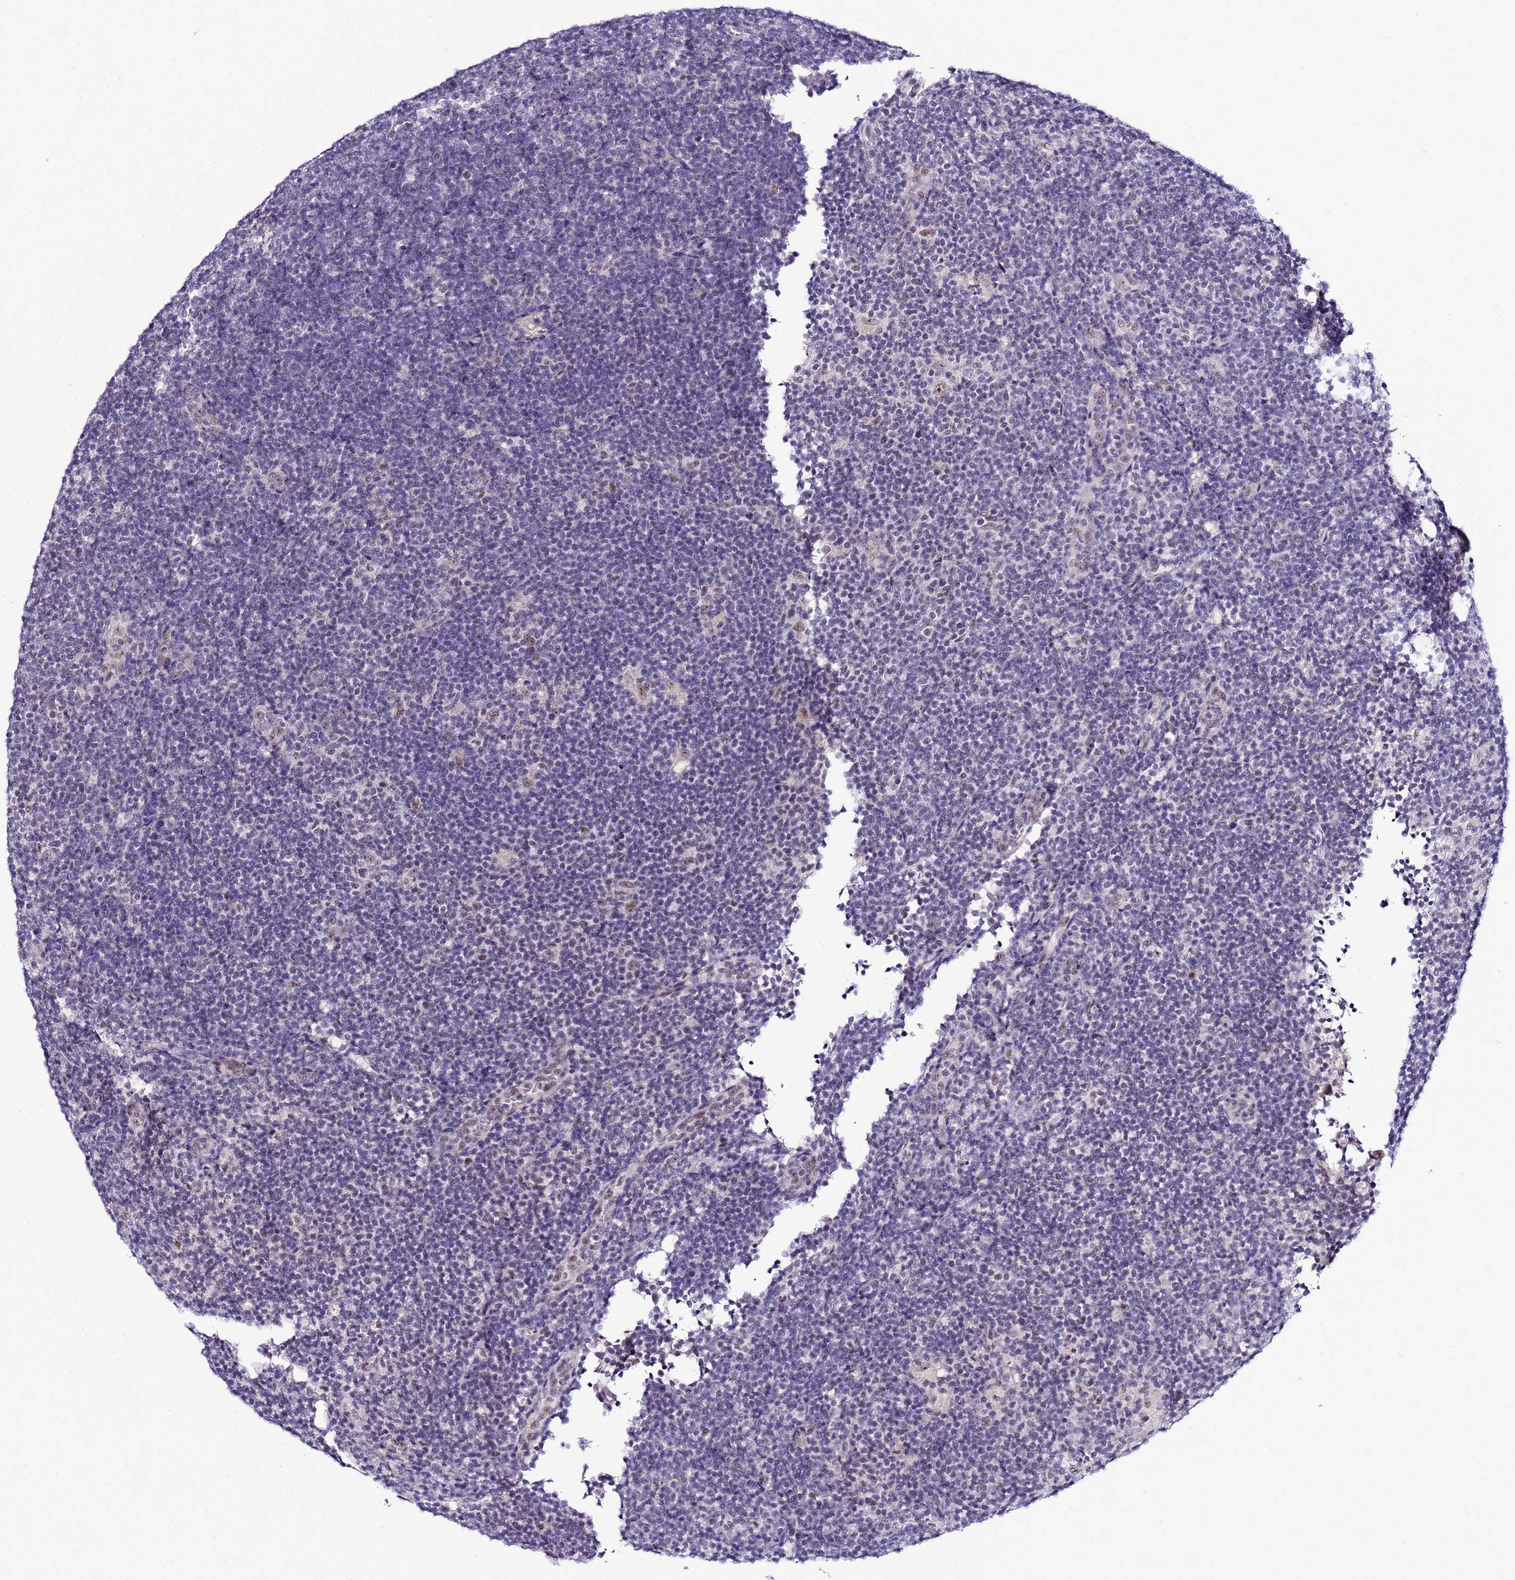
{"staining": {"intensity": "weak", "quantity": ">75%", "location": "nuclear"}, "tissue": "lymphoma", "cell_type": "Tumor cells", "image_type": "cancer", "snomed": [{"axis": "morphology", "description": "Hodgkin's disease, NOS"}, {"axis": "topography", "description": "Lymph node"}], "caption": "Human lymphoma stained with a protein marker exhibits weak staining in tumor cells.", "gene": "C19orf47", "patient": {"sex": "female", "age": 57}}